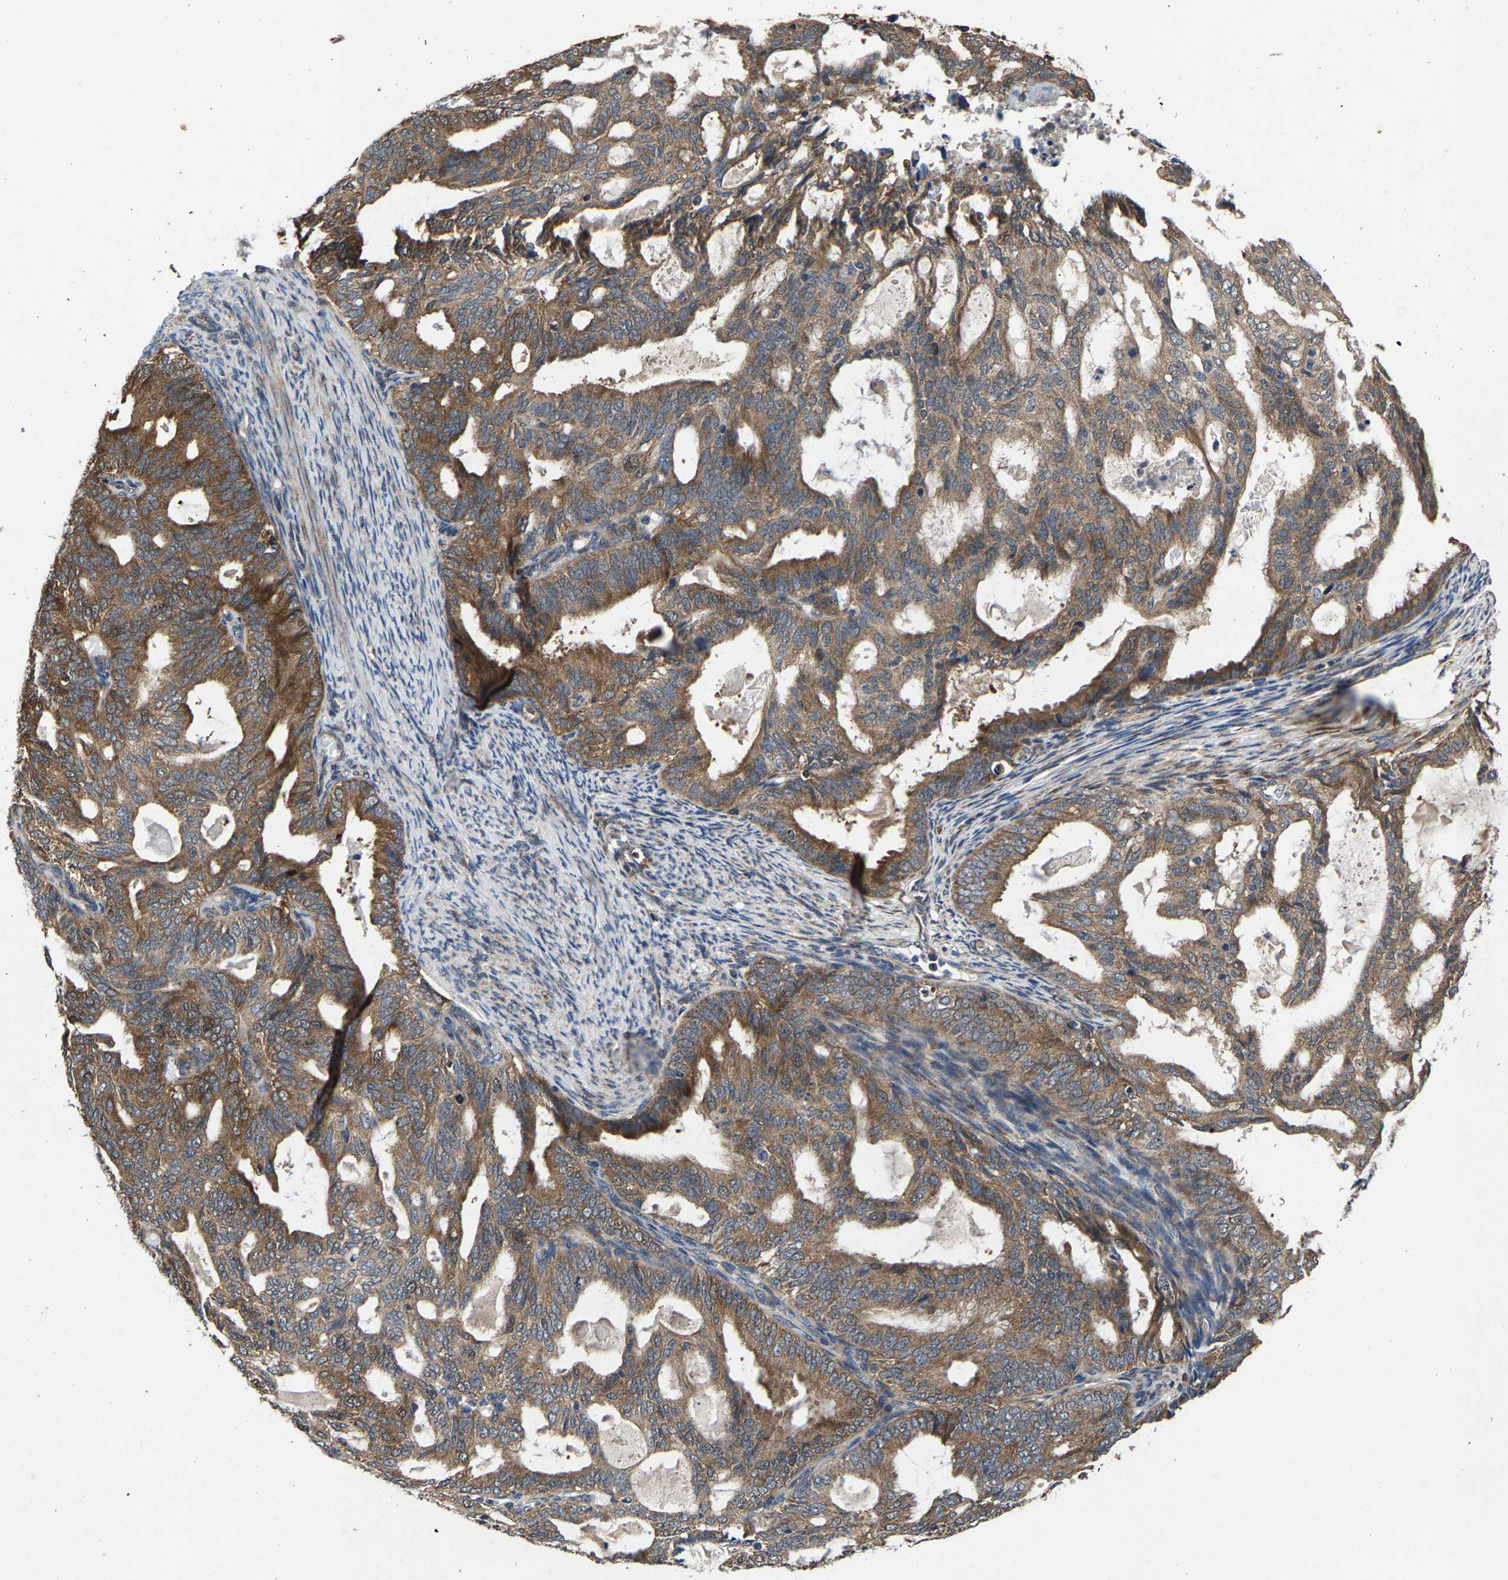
{"staining": {"intensity": "moderate", "quantity": ">75%", "location": "cytoplasmic/membranous"}, "tissue": "endometrial cancer", "cell_type": "Tumor cells", "image_type": "cancer", "snomed": [{"axis": "morphology", "description": "Adenocarcinoma, NOS"}, {"axis": "topography", "description": "Endometrium"}], "caption": "Endometrial cancer (adenocarcinoma) tissue reveals moderate cytoplasmic/membranous staining in approximately >75% of tumor cells, visualized by immunohistochemistry.", "gene": "PDP1", "patient": {"sex": "female", "age": 58}}